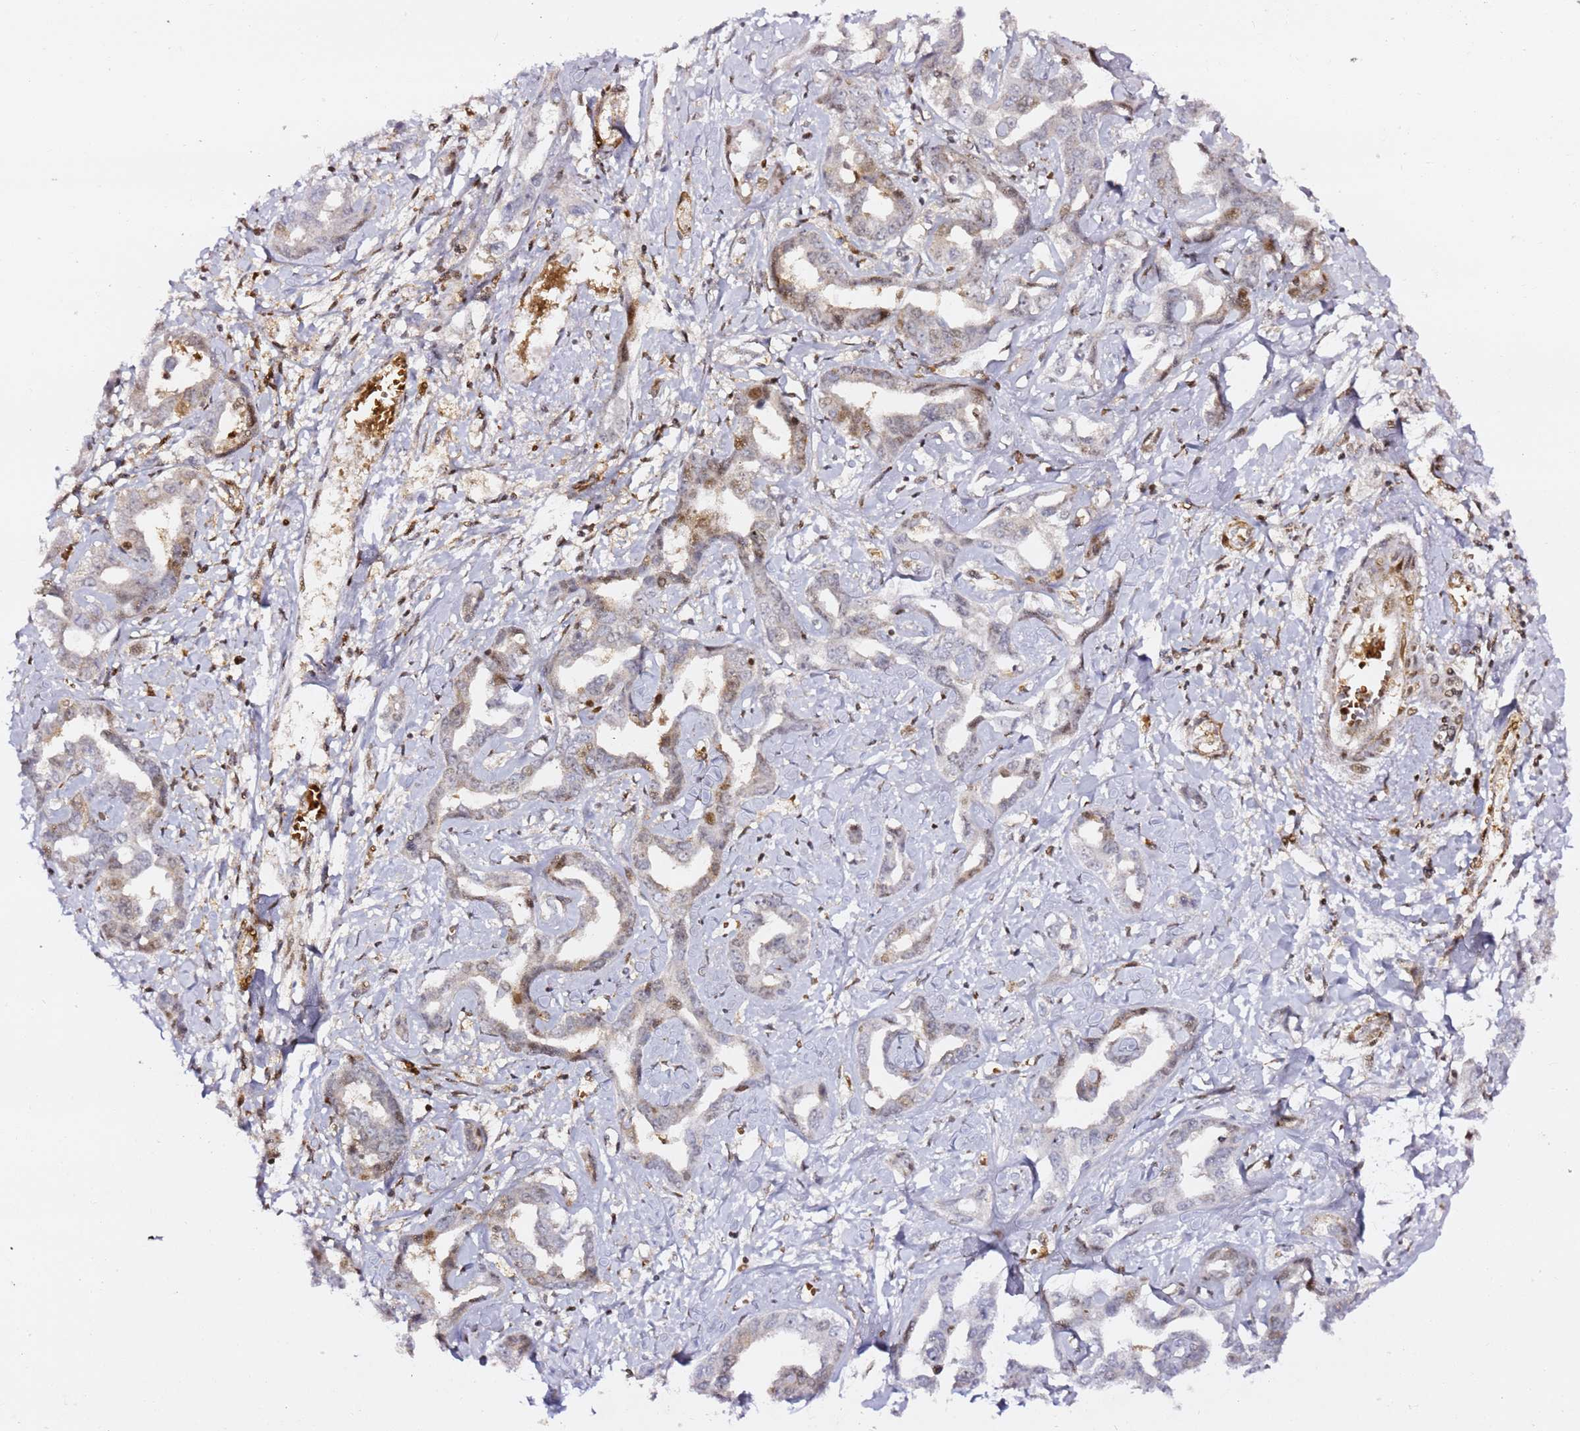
{"staining": {"intensity": "moderate", "quantity": "<25%", "location": "nuclear"}, "tissue": "liver cancer", "cell_type": "Tumor cells", "image_type": "cancer", "snomed": [{"axis": "morphology", "description": "Cholangiocarcinoma"}, {"axis": "topography", "description": "Liver"}], "caption": "Cholangiocarcinoma (liver) stained with DAB (3,3'-diaminobenzidine) IHC exhibits low levels of moderate nuclear positivity in about <25% of tumor cells. (DAB (3,3'-diaminobenzidine) IHC with brightfield microscopy, high magnification).", "gene": "GBP2", "patient": {"sex": "male", "age": 59}}